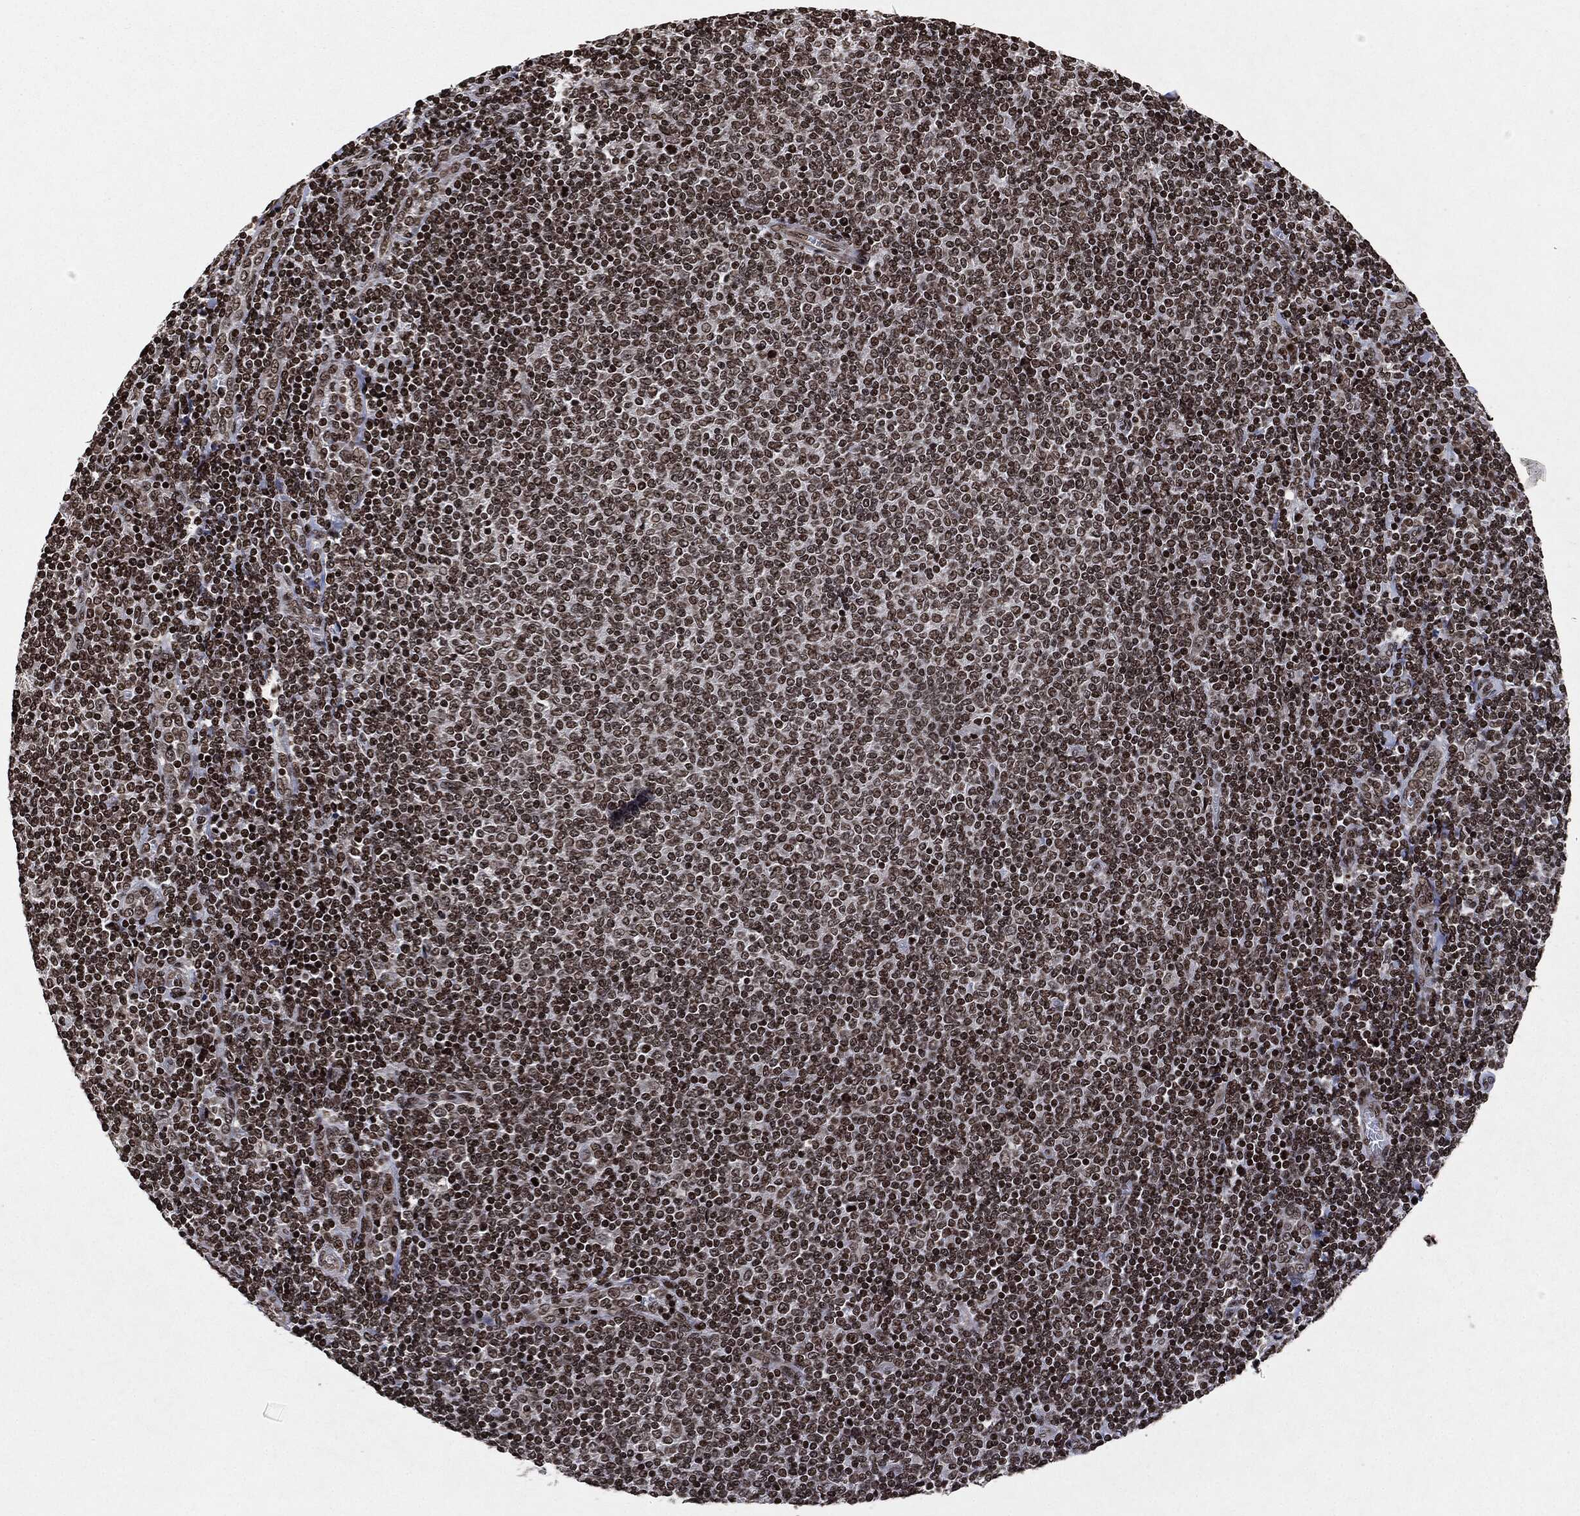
{"staining": {"intensity": "moderate", "quantity": ">75%", "location": "nuclear"}, "tissue": "lymphoma", "cell_type": "Tumor cells", "image_type": "cancer", "snomed": [{"axis": "morphology", "description": "Malignant lymphoma, non-Hodgkin's type, Low grade"}, {"axis": "topography", "description": "Lymph node"}], "caption": "Moderate nuclear positivity for a protein is identified in approximately >75% of tumor cells of low-grade malignant lymphoma, non-Hodgkin's type using immunohistochemistry.", "gene": "JUN", "patient": {"sex": "male", "age": 52}}